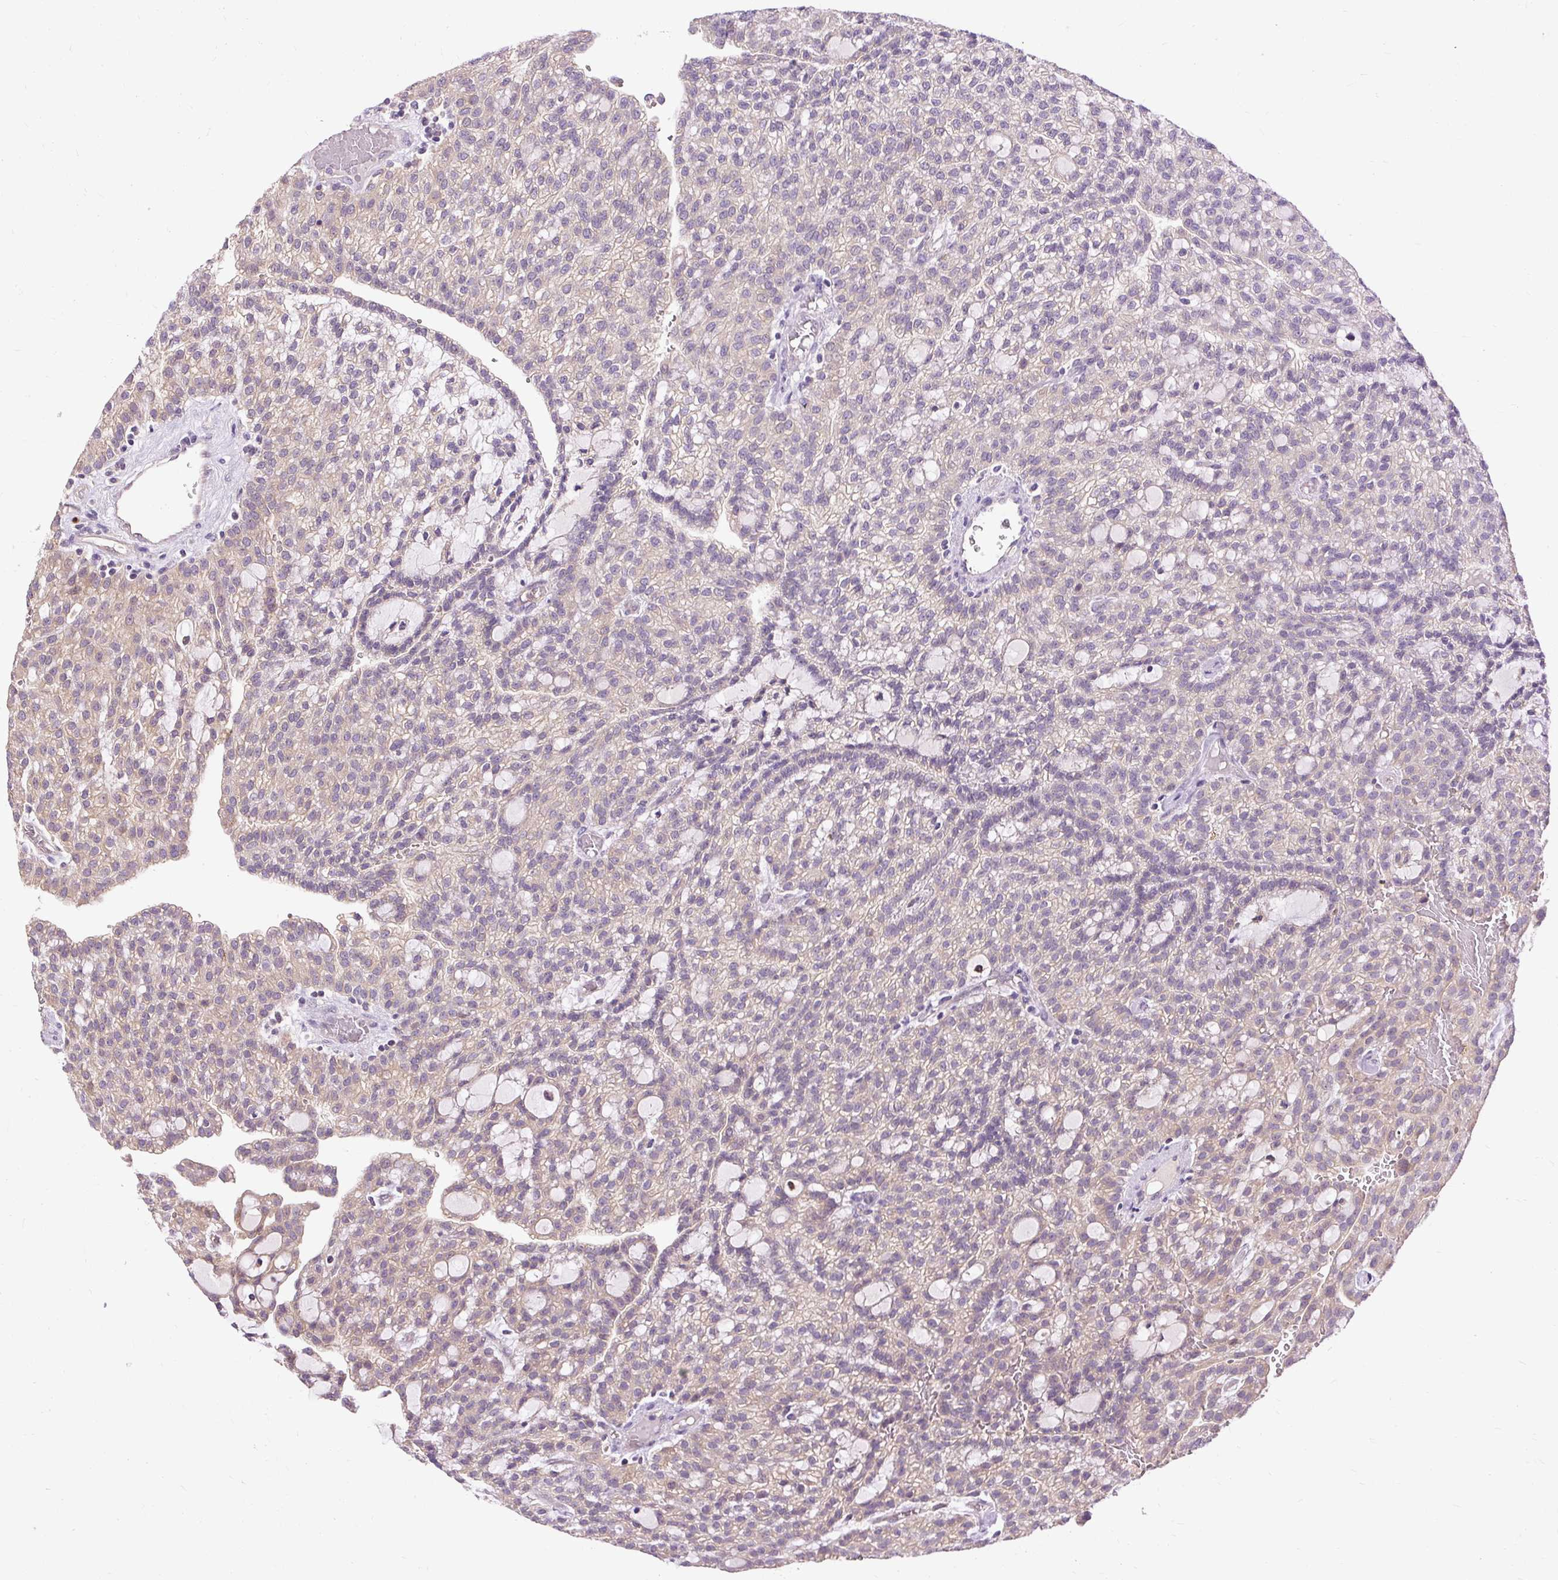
{"staining": {"intensity": "negative", "quantity": "none", "location": "none"}, "tissue": "renal cancer", "cell_type": "Tumor cells", "image_type": "cancer", "snomed": [{"axis": "morphology", "description": "Adenocarcinoma, NOS"}, {"axis": "topography", "description": "Kidney"}], "caption": "Tumor cells show no significant protein staining in adenocarcinoma (renal). (DAB immunohistochemistry, high magnification).", "gene": "CTTNBP2", "patient": {"sex": "male", "age": 63}}